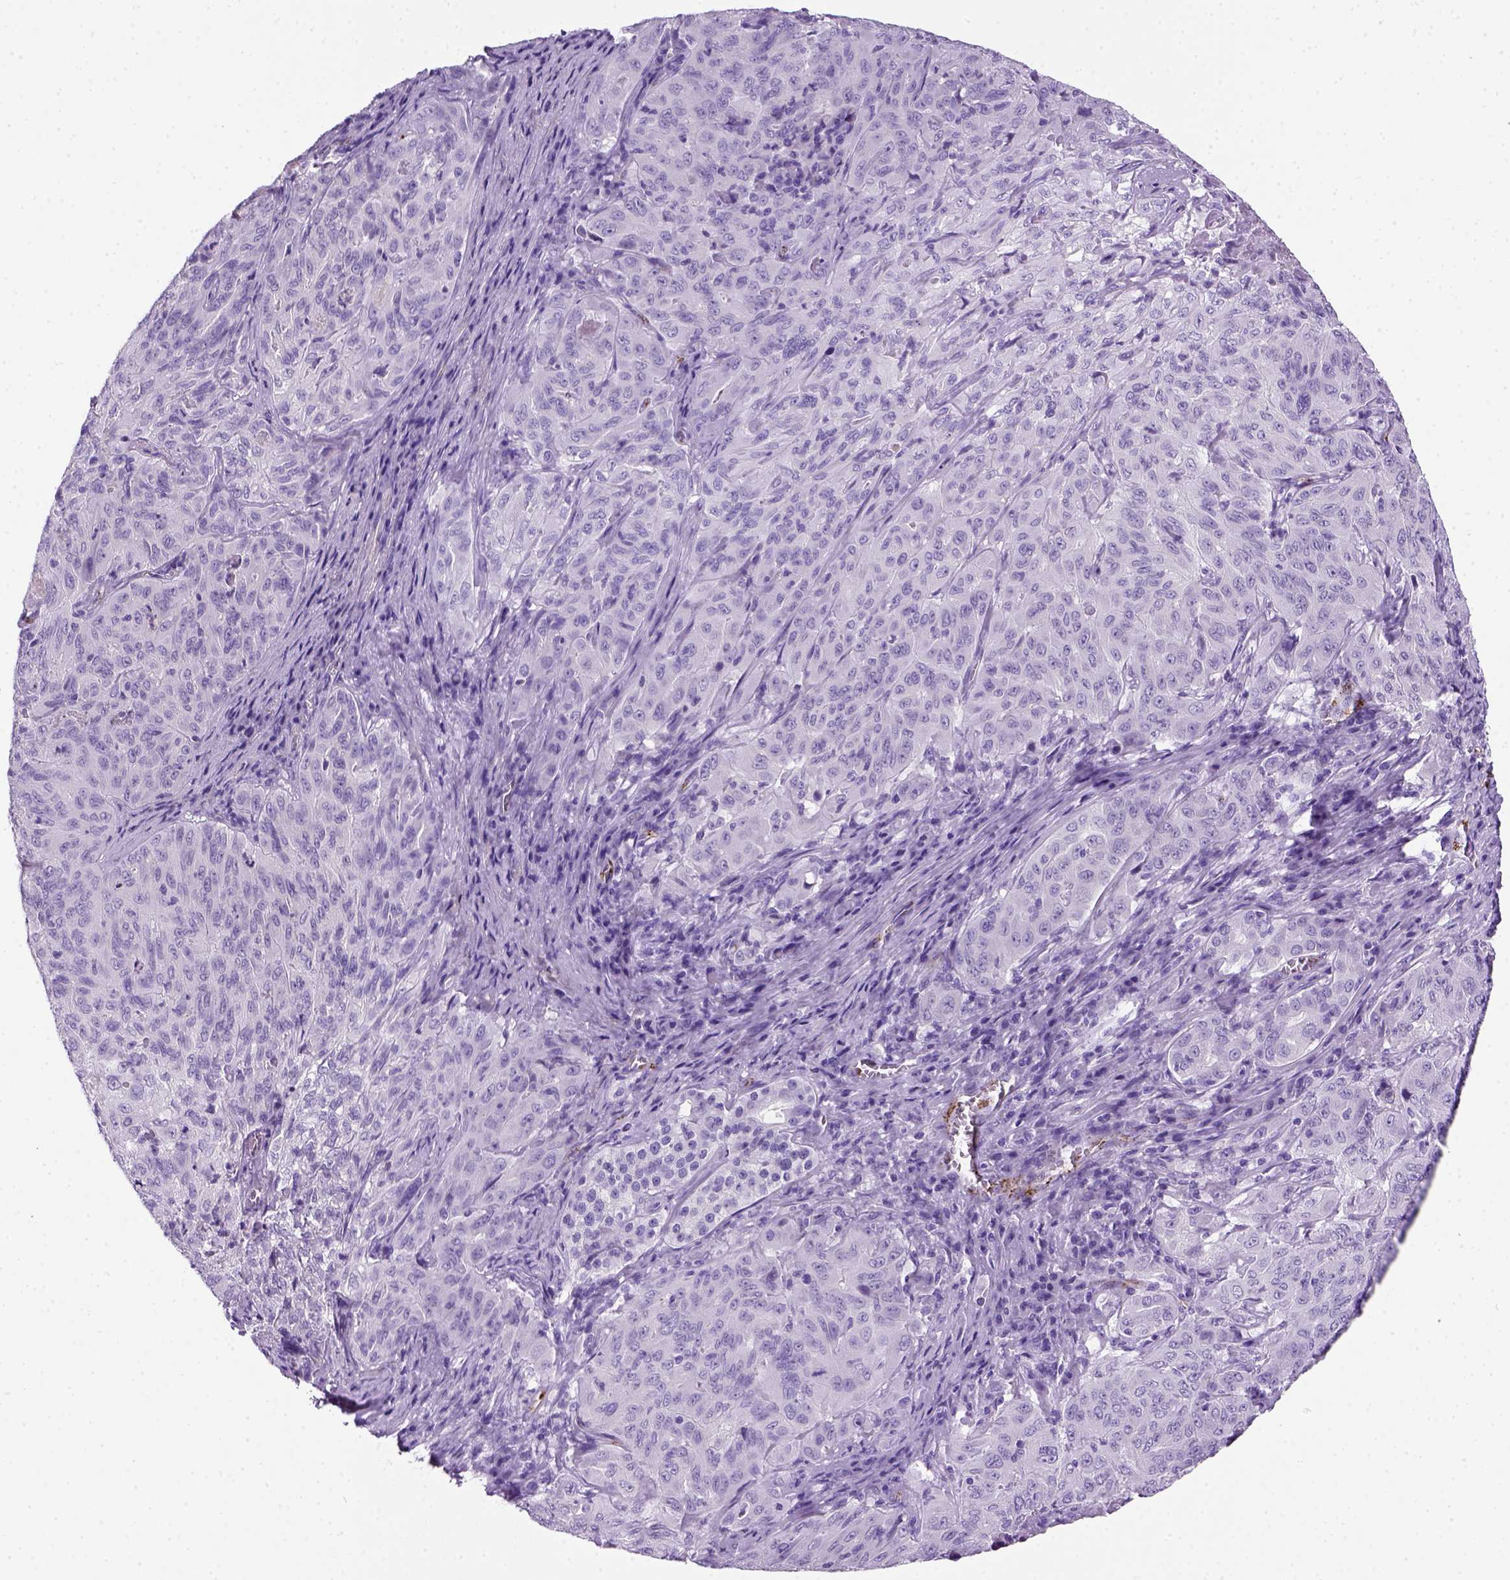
{"staining": {"intensity": "negative", "quantity": "none", "location": "none"}, "tissue": "pancreatic cancer", "cell_type": "Tumor cells", "image_type": "cancer", "snomed": [{"axis": "morphology", "description": "Adenocarcinoma, NOS"}, {"axis": "topography", "description": "Pancreas"}], "caption": "Immunohistochemistry (IHC) micrograph of neoplastic tissue: human pancreatic cancer stained with DAB (3,3'-diaminobenzidine) reveals no significant protein positivity in tumor cells. Nuclei are stained in blue.", "gene": "VWF", "patient": {"sex": "male", "age": 63}}